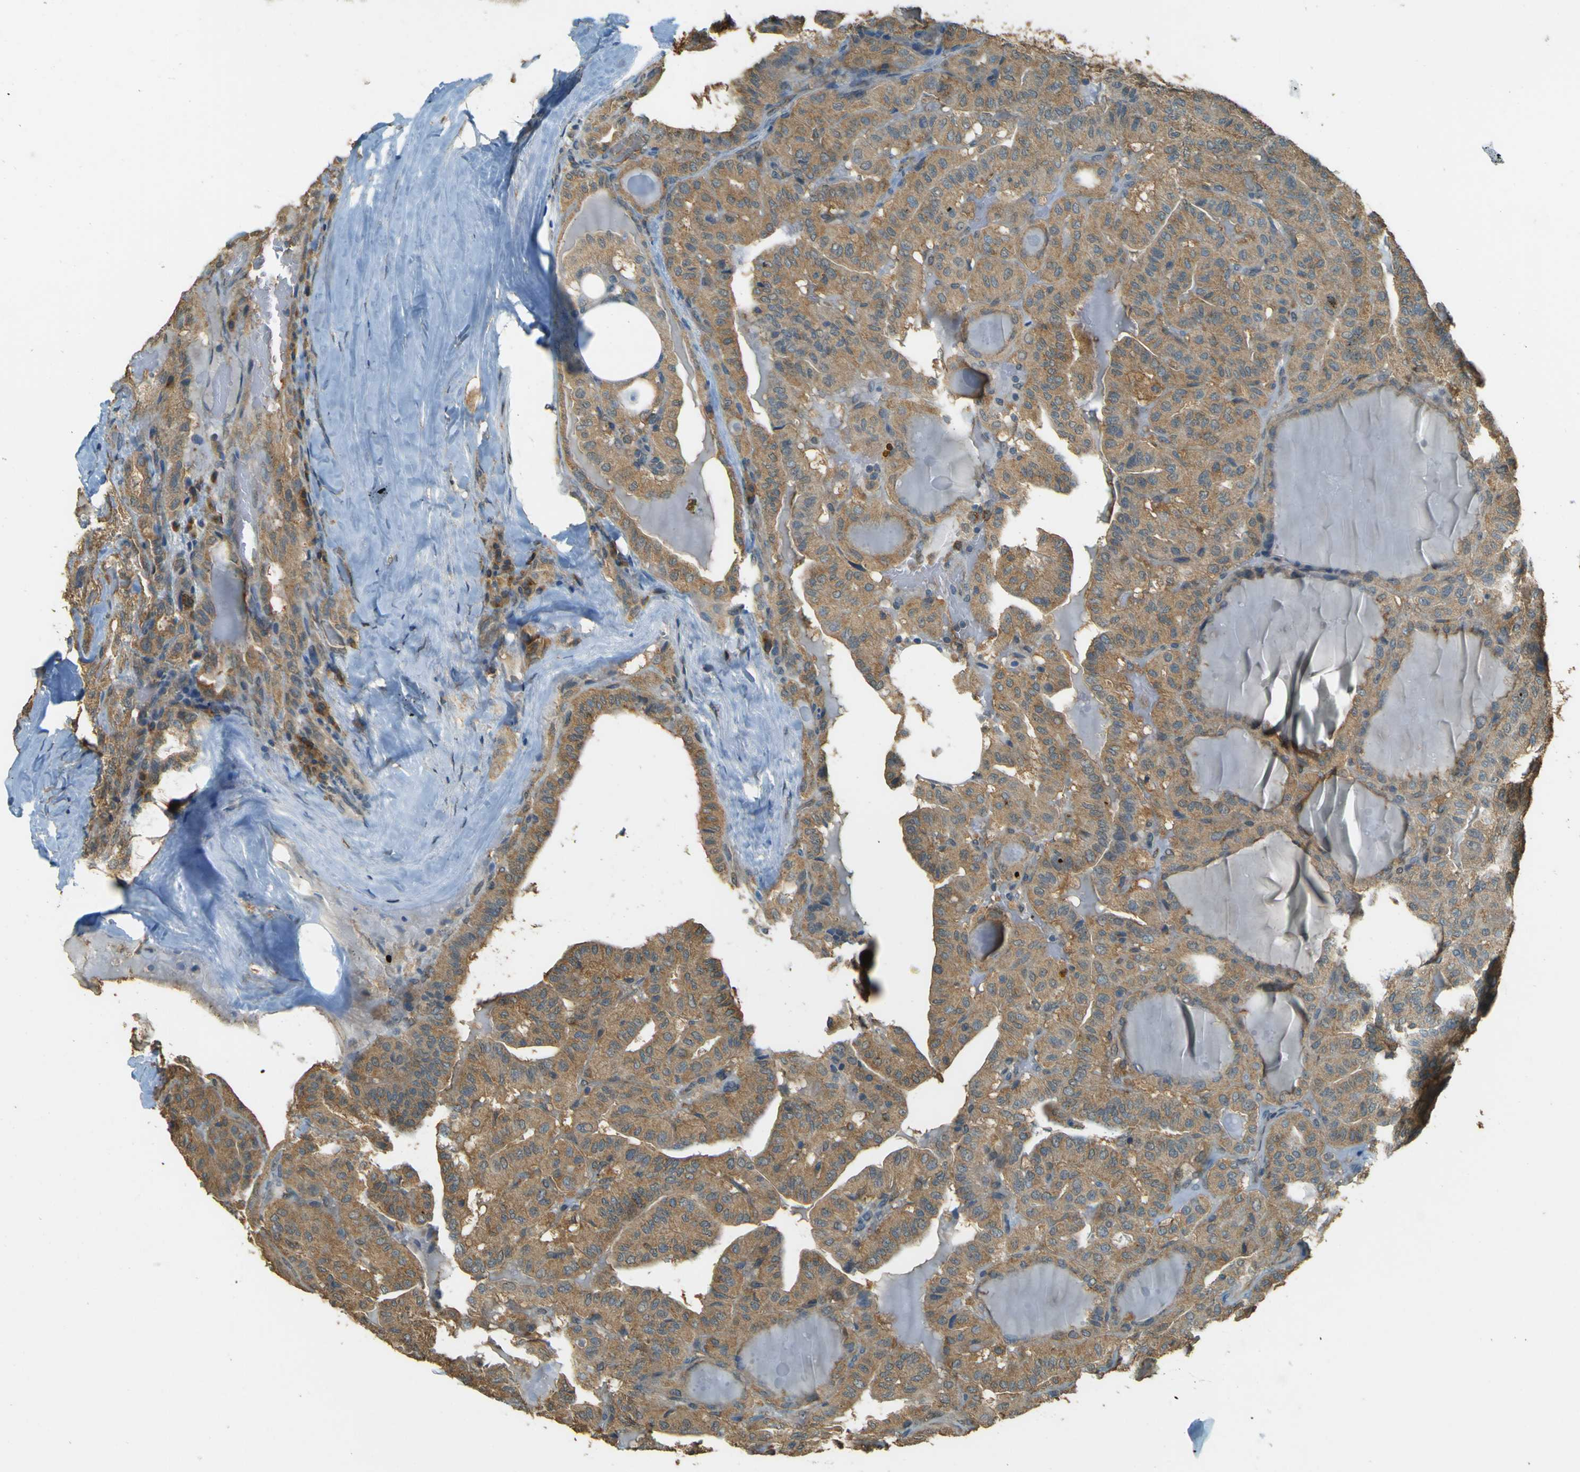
{"staining": {"intensity": "moderate", "quantity": ">75%", "location": "cytoplasmic/membranous"}, "tissue": "head and neck cancer", "cell_type": "Tumor cells", "image_type": "cancer", "snomed": [{"axis": "morphology", "description": "Squamous cell carcinoma, NOS"}, {"axis": "topography", "description": "Oral tissue"}, {"axis": "topography", "description": "Head-Neck"}], "caption": "Head and neck cancer (squamous cell carcinoma) tissue displays moderate cytoplasmic/membranous expression in about >75% of tumor cells, visualized by immunohistochemistry.", "gene": "GOLGA1", "patient": {"sex": "female", "age": 50}}